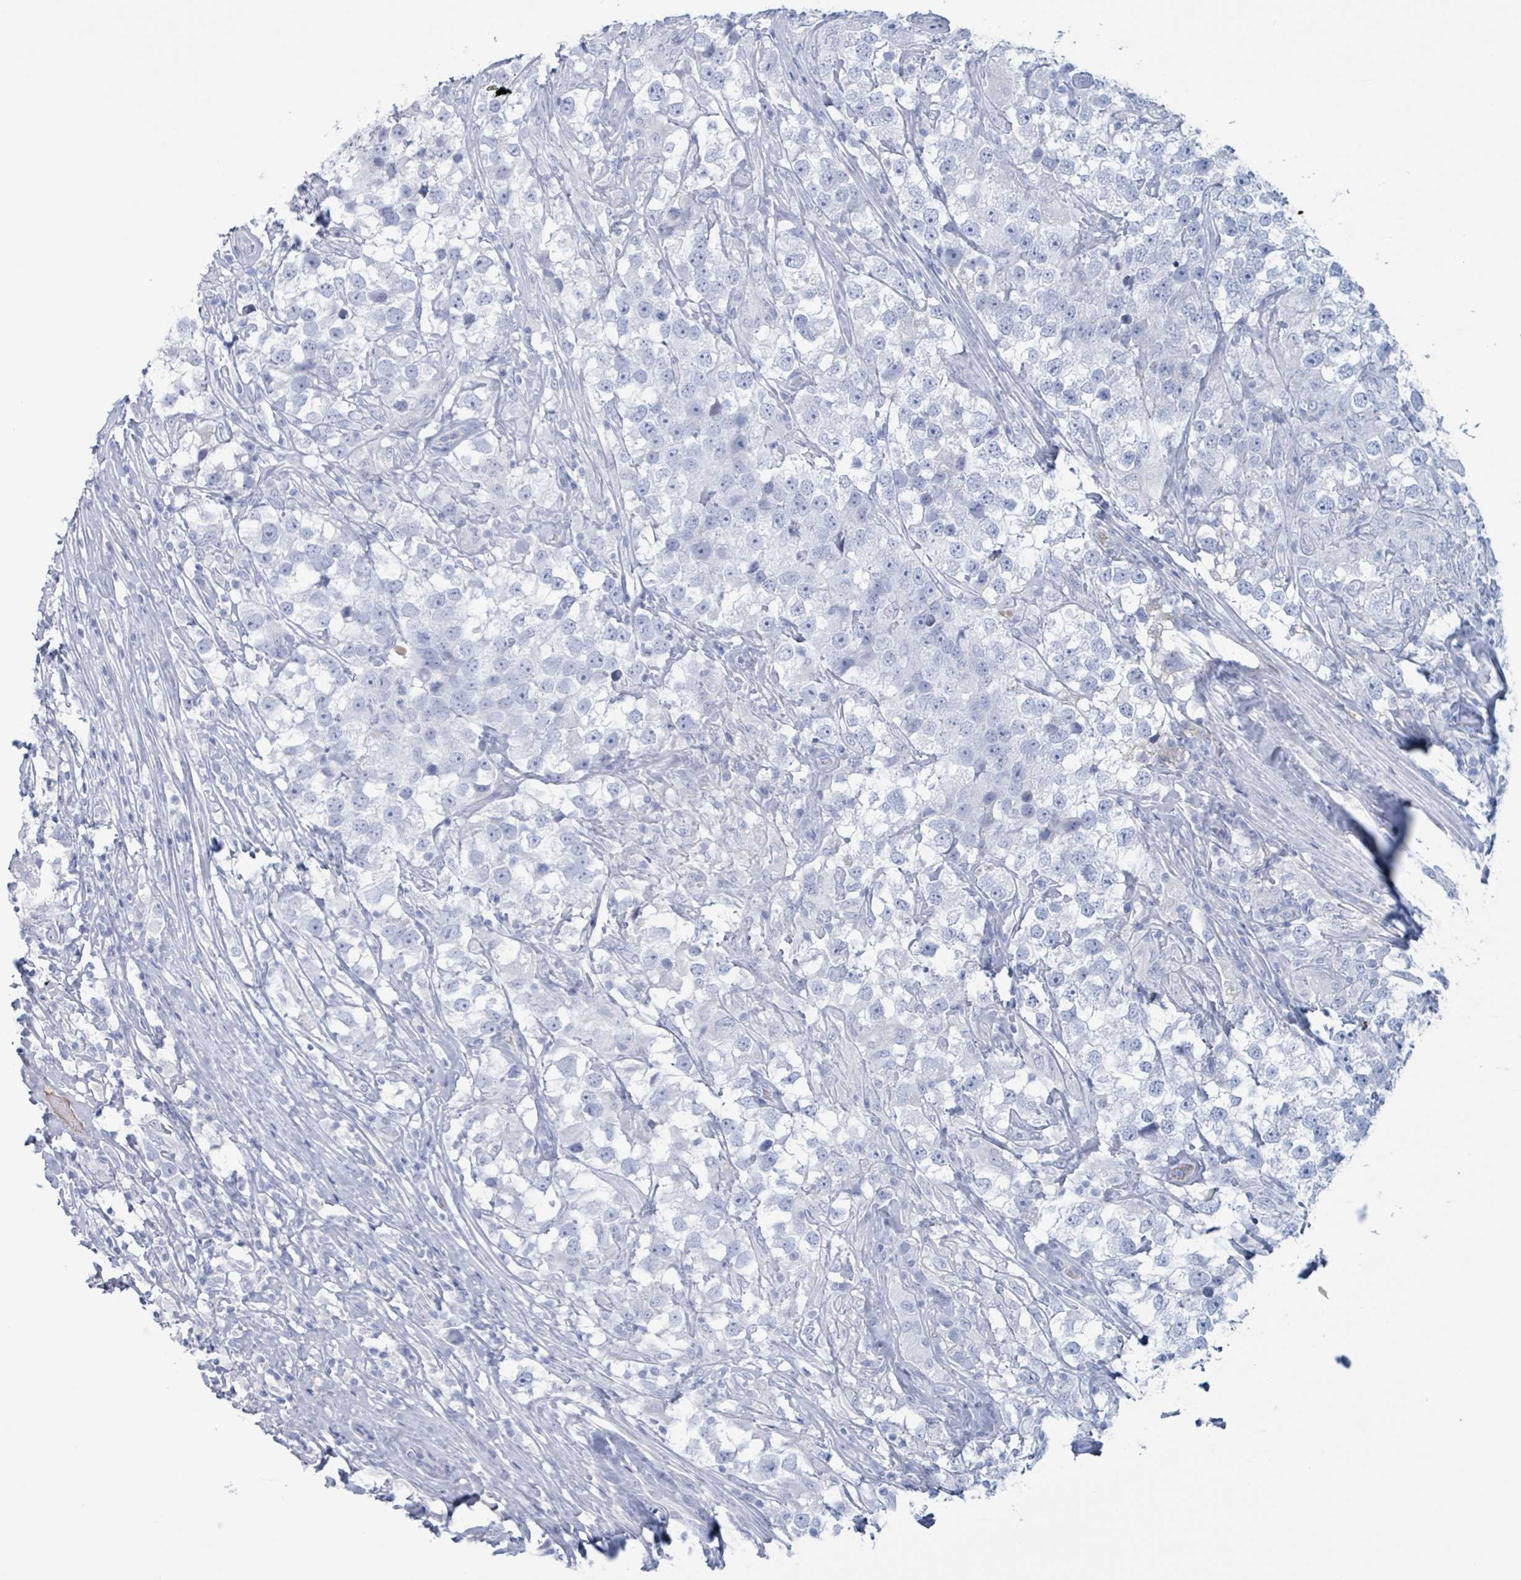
{"staining": {"intensity": "negative", "quantity": "none", "location": "none"}, "tissue": "testis cancer", "cell_type": "Tumor cells", "image_type": "cancer", "snomed": [{"axis": "morphology", "description": "Seminoma, NOS"}, {"axis": "topography", "description": "Testis"}], "caption": "The photomicrograph demonstrates no staining of tumor cells in testis cancer. Brightfield microscopy of immunohistochemistry stained with DAB (brown) and hematoxylin (blue), captured at high magnification.", "gene": "KLK4", "patient": {"sex": "male", "age": 46}}